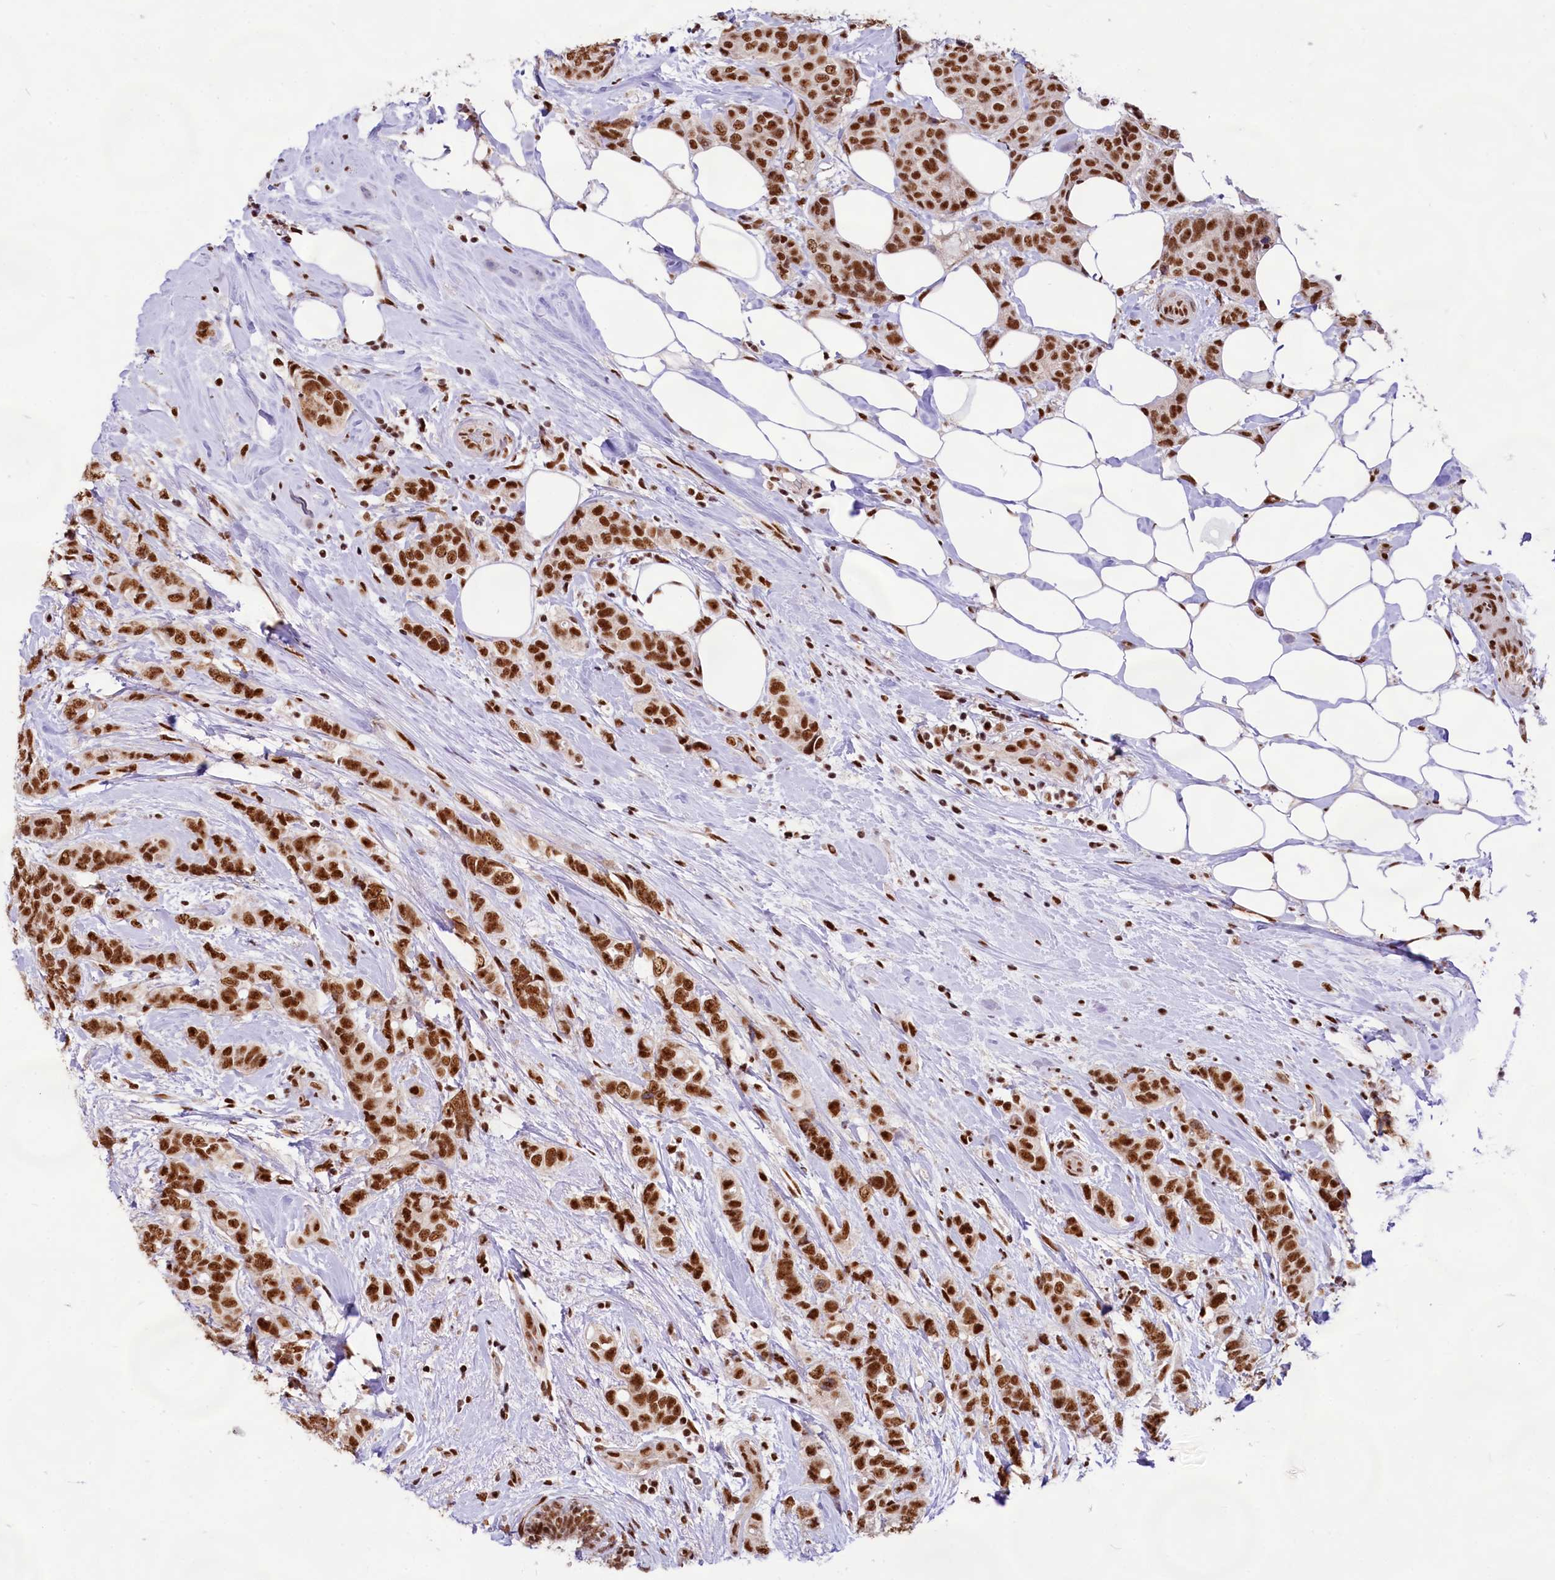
{"staining": {"intensity": "strong", "quantity": ">75%", "location": "nuclear"}, "tissue": "breast cancer", "cell_type": "Tumor cells", "image_type": "cancer", "snomed": [{"axis": "morphology", "description": "Lobular carcinoma"}, {"axis": "topography", "description": "Breast"}], "caption": "A brown stain highlights strong nuclear expression of a protein in lobular carcinoma (breast) tumor cells.", "gene": "HIRA", "patient": {"sex": "female", "age": 51}}